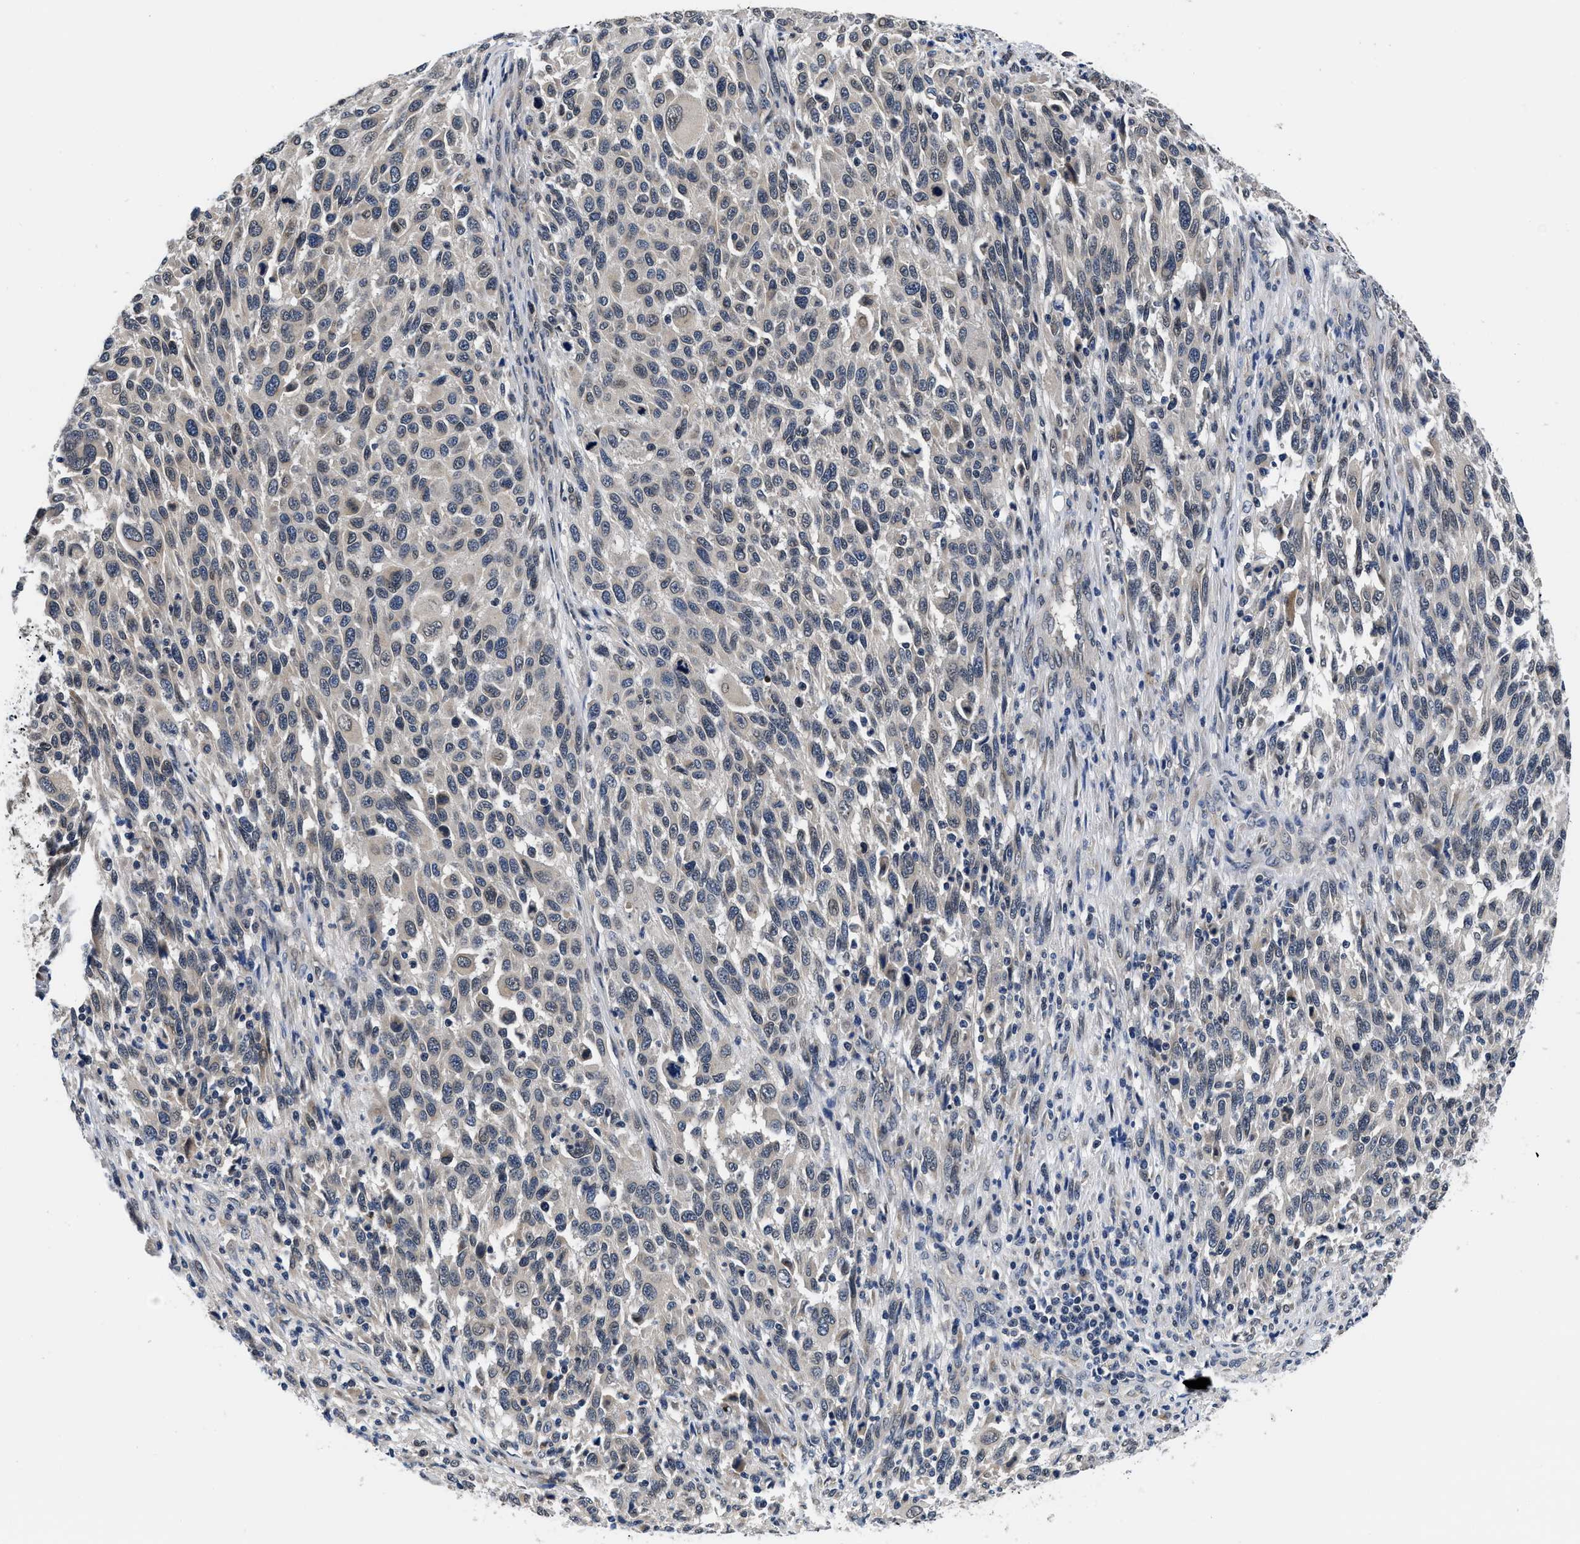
{"staining": {"intensity": "weak", "quantity": "<25%", "location": "nuclear"}, "tissue": "melanoma", "cell_type": "Tumor cells", "image_type": "cancer", "snomed": [{"axis": "morphology", "description": "Malignant melanoma, Metastatic site"}, {"axis": "topography", "description": "Lymph node"}], "caption": "An image of melanoma stained for a protein demonstrates no brown staining in tumor cells. (DAB (3,3'-diaminobenzidine) IHC with hematoxylin counter stain).", "gene": "SNX10", "patient": {"sex": "male", "age": 61}}